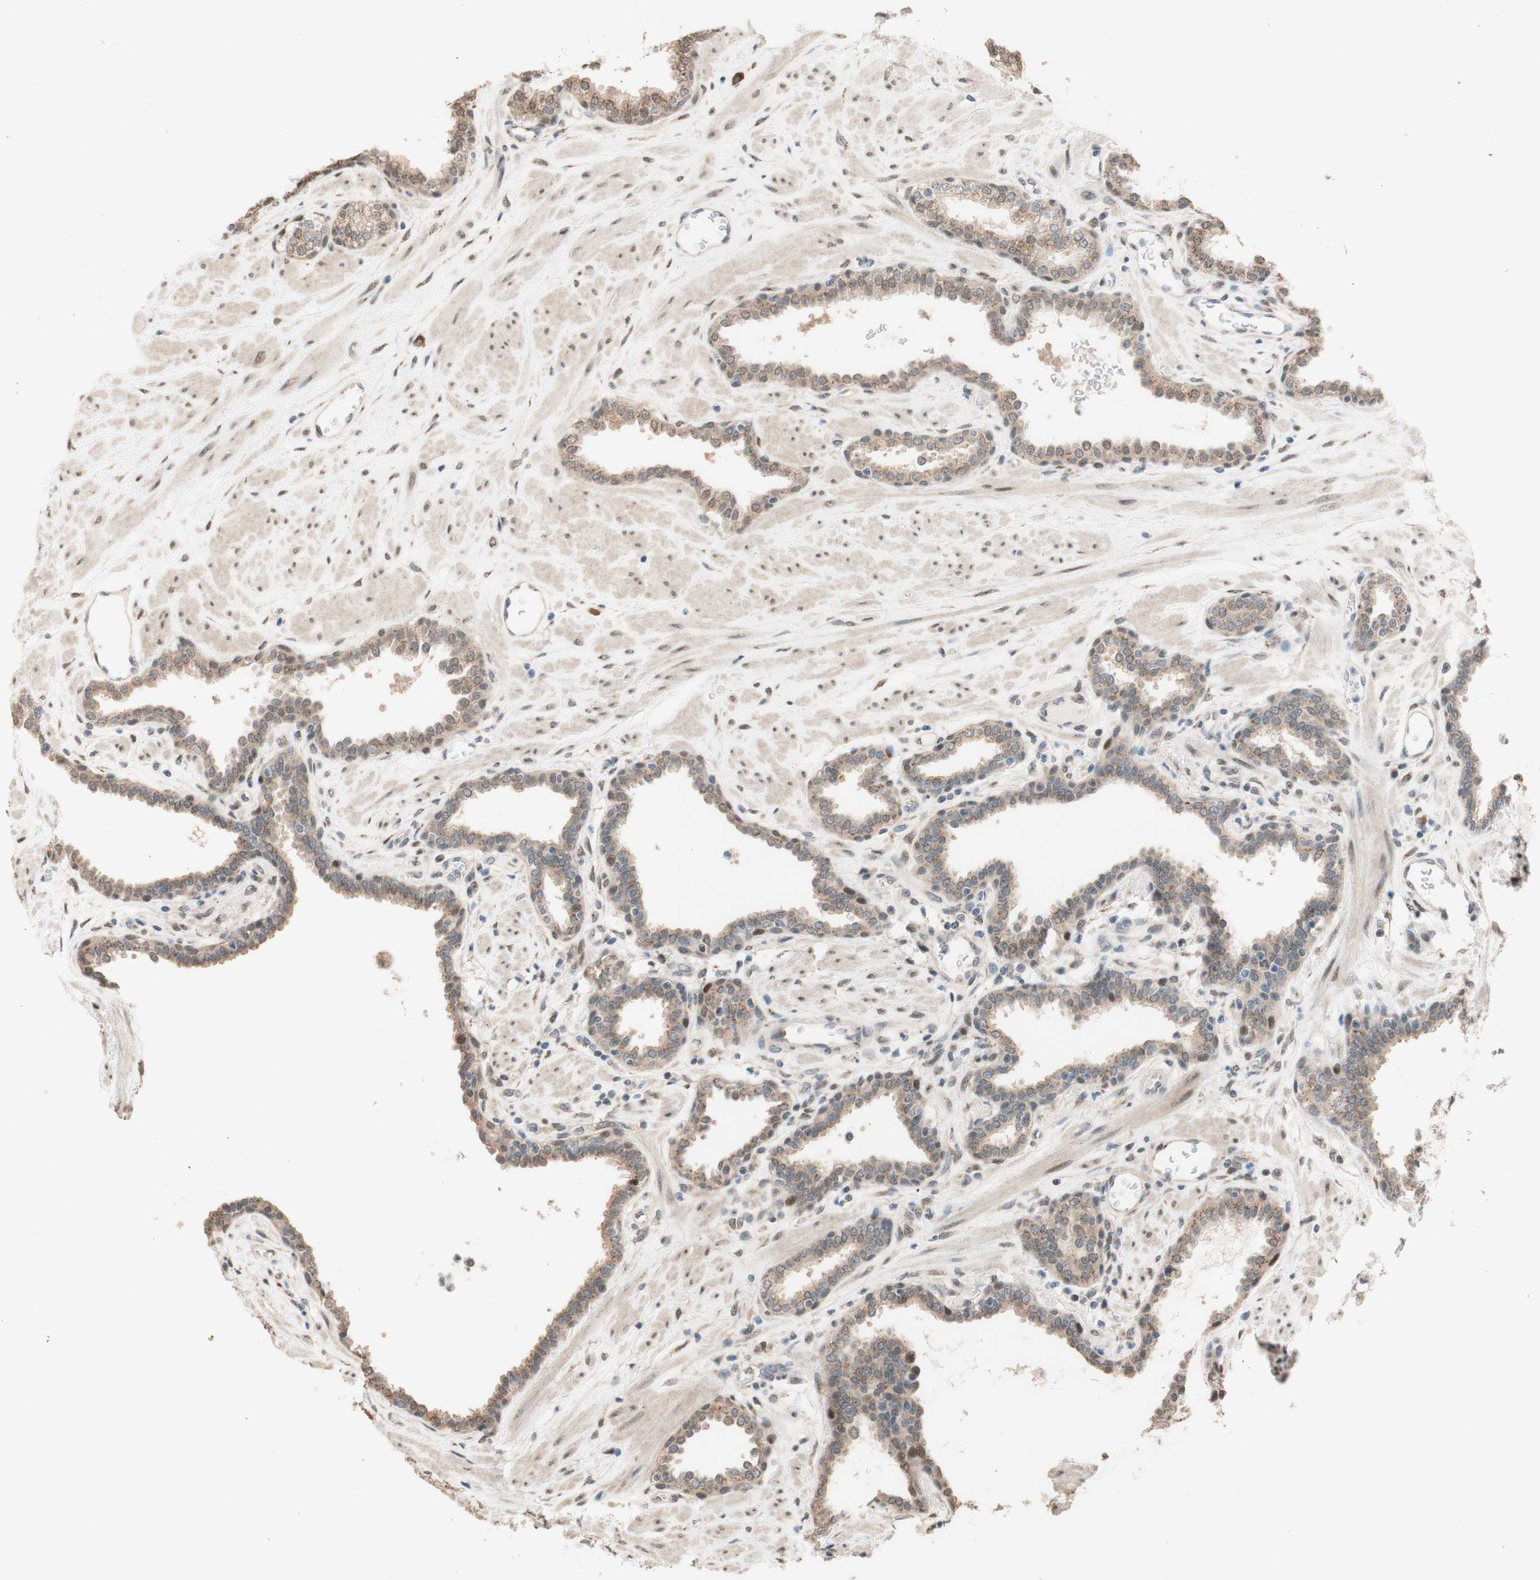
{"staining": {"intensity": "moderate", "quantity": ">75%", "location": "cytoplasmic/membranous"}, "tissue": "prostate", "cell_type": "Glandular cells", "image_type": "normal", "snomed": [{"axis": "morphology", "description": "Normal tissue, NOS"}, {"axis": "topography", "description": "Prostate"}], "caption": "High-magnification brightfield microscopy of unremarkable prostate stained with DAB (3,3'-diaminobenzidine) (brown) and counterstained with hematoxylin (blue). glandular cells exhibit moderate cytoplasmic/membranous positivity is identified in about>75% of cells.", "gene": "CCNC", "patient": {"sex": "male", "age": 51}}